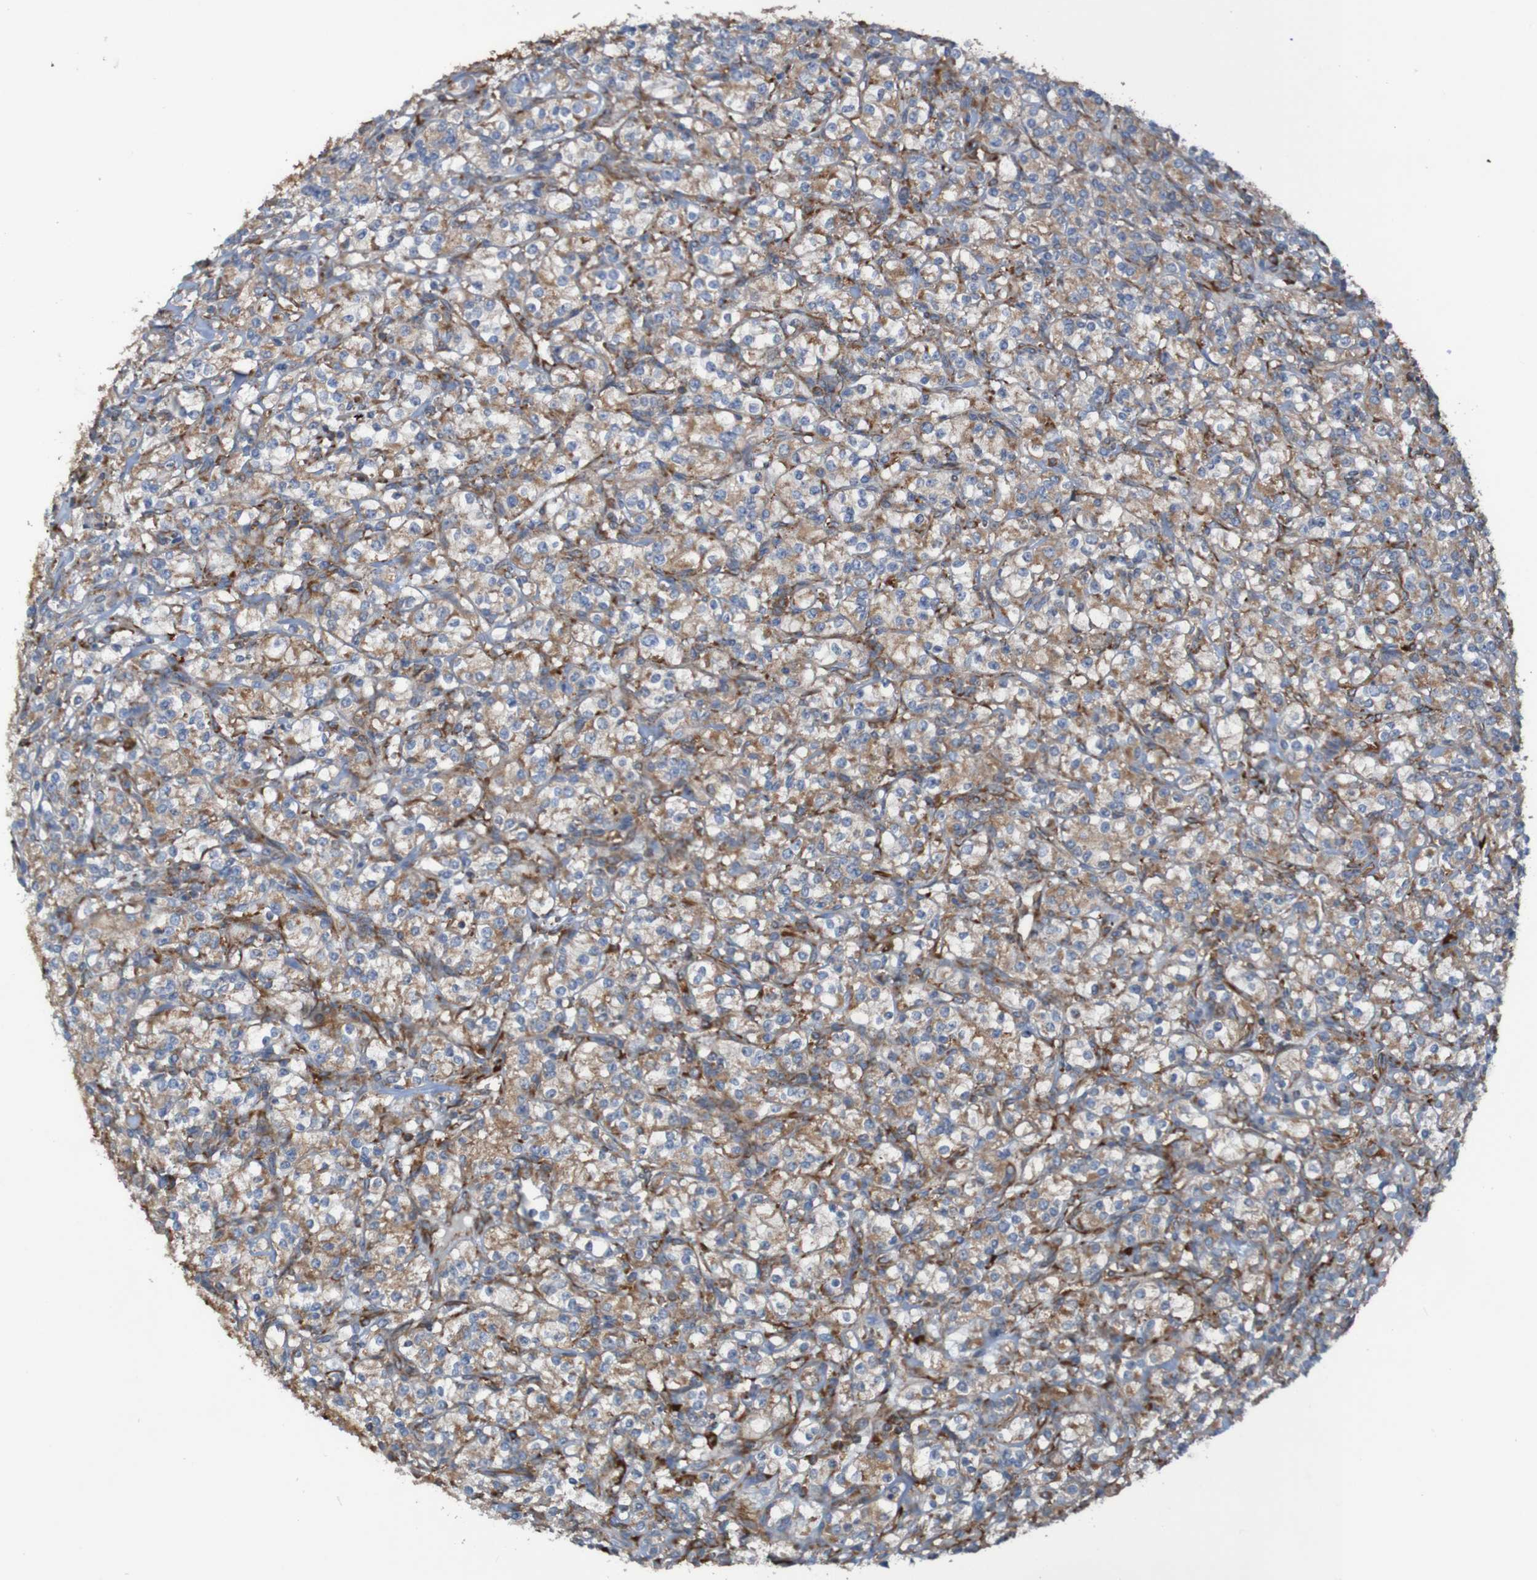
{"staining": {"intensity": "weak", "quantity": ">75%", "location": "cytoplasmic/membranous"}, "tissue": "renal cancer", "cell_type": "Tumor cells", "image_type": "cancer", "snomed": [{"axis": "morphology", "description": "Adenocarcinoma, NOS"}, {"axis": "topography", "description": "Kidney"}], "caption": "Weak cytoplasmic/membranous staining is seen in approximately >75% of tumor cells in adenocarcinoma (renal).", "gene": "RPL10", "patient": {"sex": "male", "age": 77}}